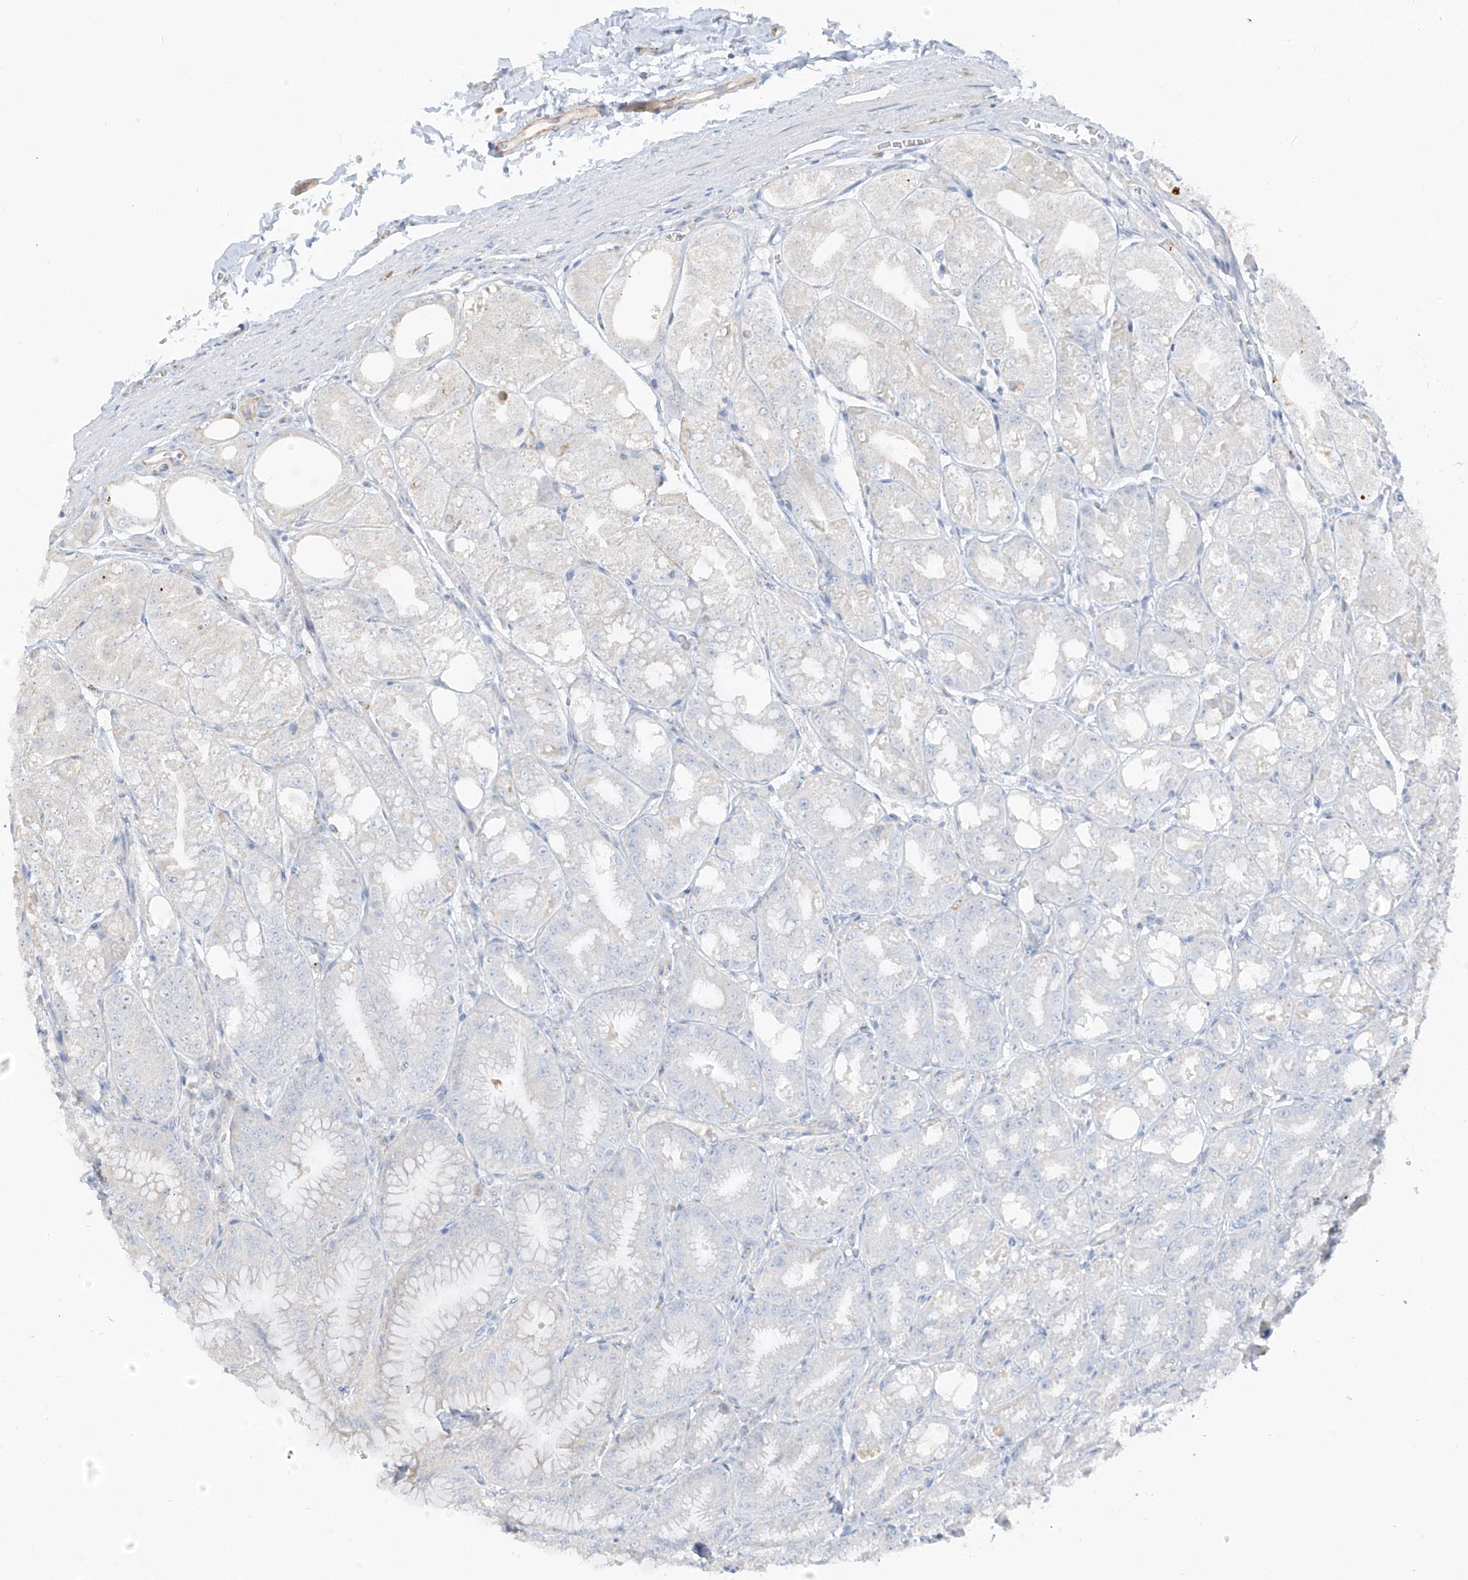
{"staining": {"intensity": "negative", "quantity": "none", "location": "none"}, "tissue": "stomach", "cell_type": "Glandular cells", "image_type": "normal", "snomed": [{"axis": "morphology", "description": "Normal tissue, NOS"}, {"axis": "topography", "description": "Stomach, lower"}], "caption": "Protein analysis of unremarkable stomach exhibits no significant positivity in glandular cells. (DAB (3,3'-diaminobenzidine) immunohistochemistry (IHC) visualized using brightfield microscopy, high magnification).", "gene": "C2orf42", "patient": {"sex": "male", "age": 71}}